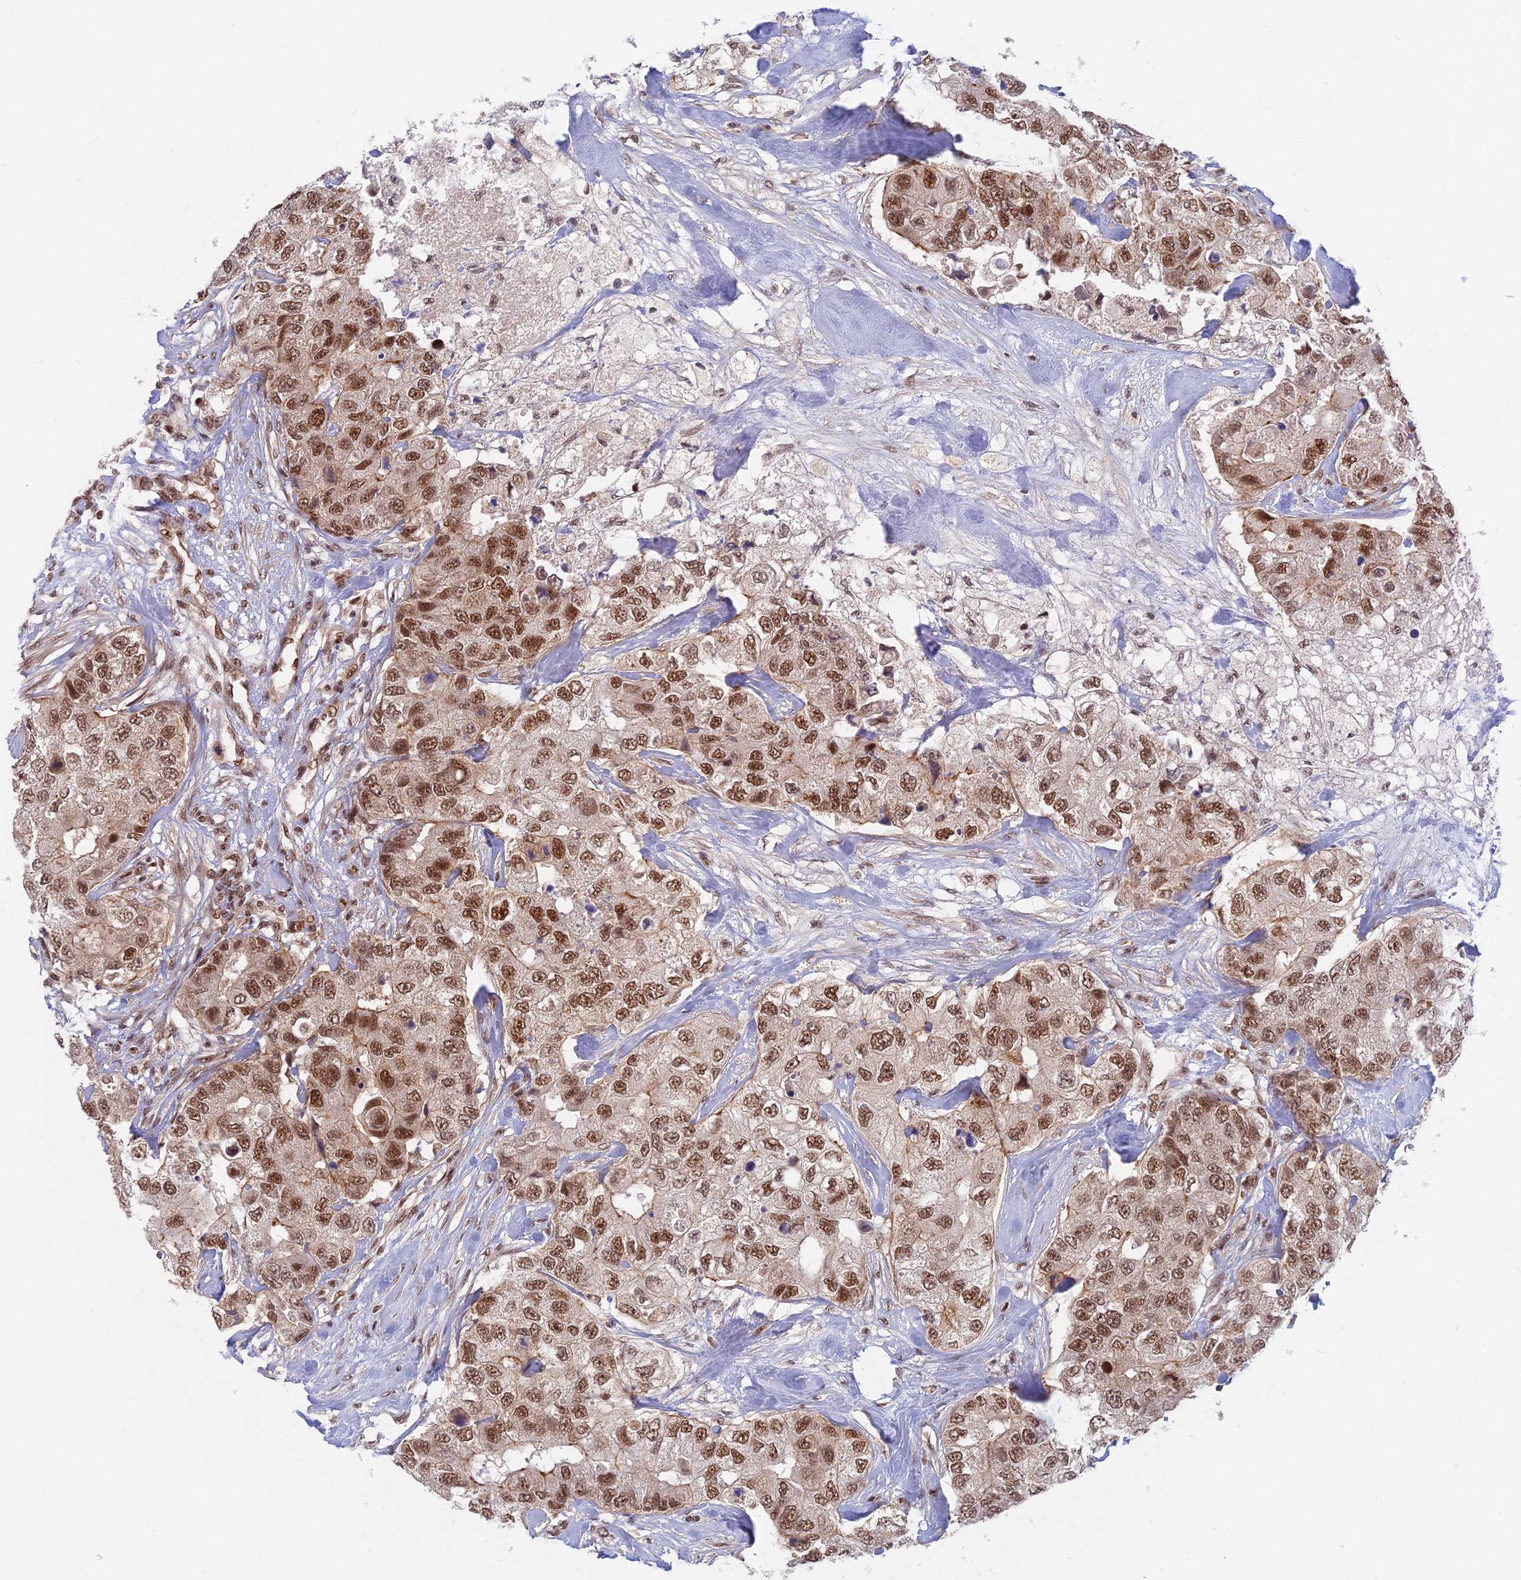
{"staining": {"intensity": "strong", "quantity": ">75%", "location": "nuclear"}, "tissue": "breast cancer", "cell_type": "Tumor cells", "image_type": "cancer", "snomed": [{"axis": "morphology", "description": "Duct carcinoma"}, {"axis": "topography", "description": "Breast"}], "caption": "There is high levels of strong nuclear staining in tumor cells of breast cancer (intraductal carcinoma), as demonstrated by immunohistochemical staining (brown color).", "gene": "TCEA2", "patient": {"sex": "female", "age": 62}}